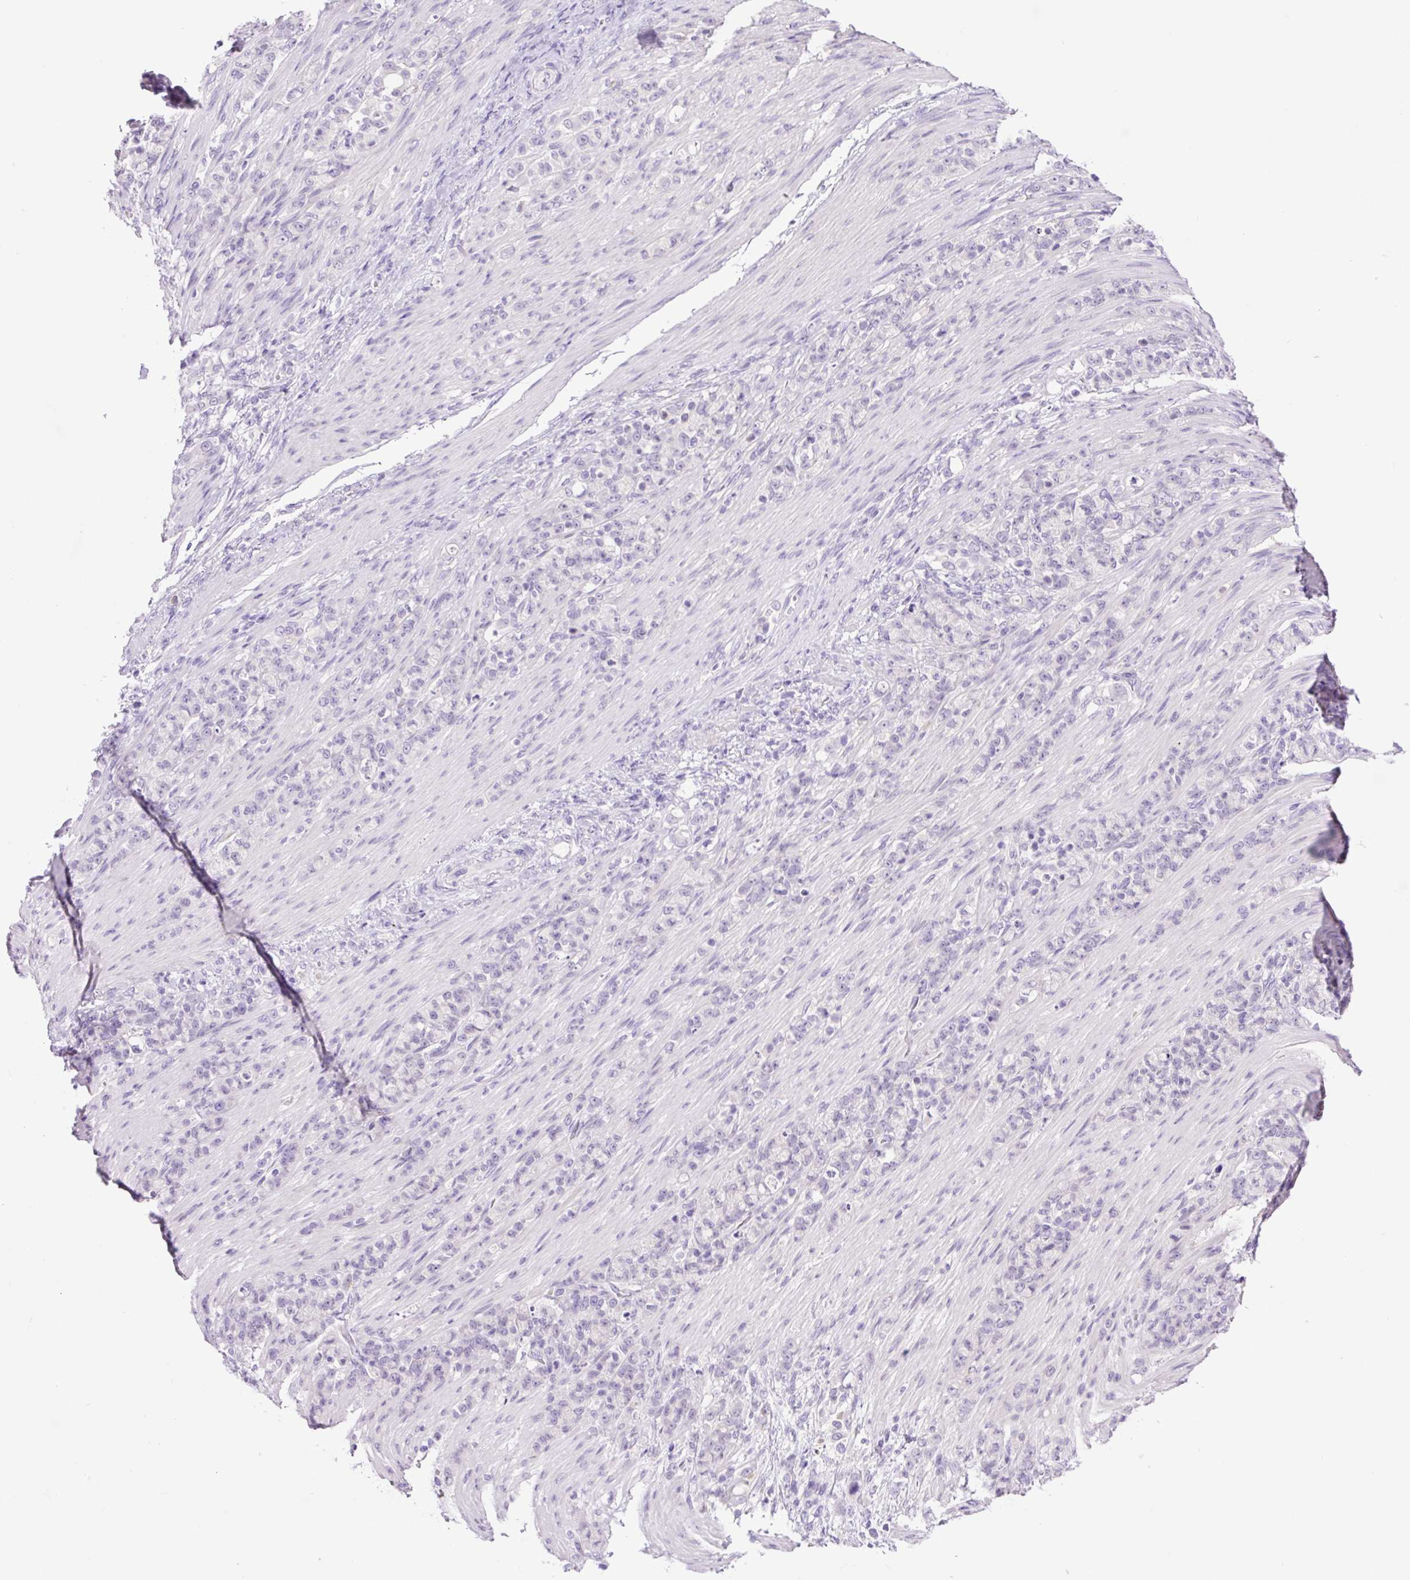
{"staining": {"intensity": "negative", "quantity": "none", "location": "none"}, "tissue": "stomach cancer", "cell_type": "Tumor cells", "image_type": "cancer", "snomed": [{"axis": "morphology", "description": "Adenocarcinoma, NOS"}, {"axis": "topography", "description": "Stomach"}], "caption": "Tumor cells are negative for brown protein staining in stomach cancer (adenocarcinoma).", "gene": "MFSD3", "patient": {"sex": "female", "age": 79}}